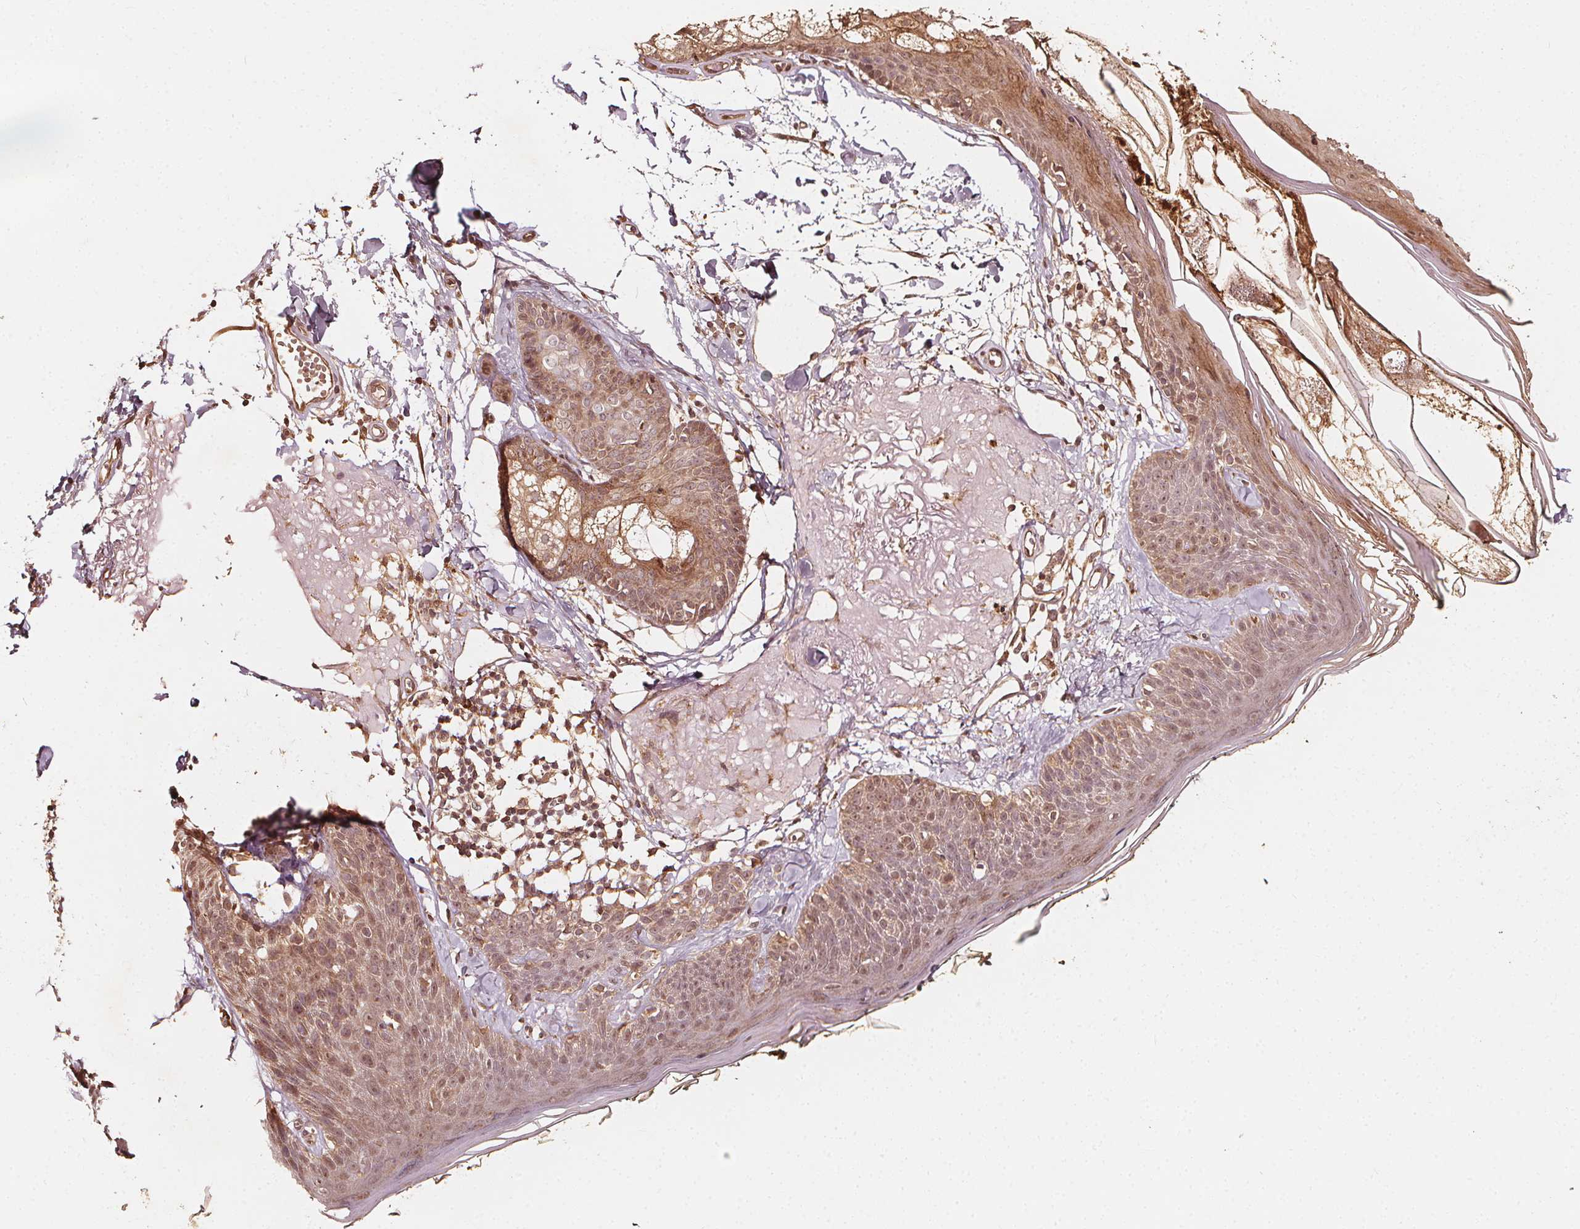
{"staining": {"intensity": "moderate", "quantity": ">75%", "location": "cytoplasmic/membranous,nuclear"}, "tissue": "skin", "cell_type": "Fibroblasts", "image_type": "normal", "snomed": [{"axis": "morphology", "description": "Normal tissue, NOS"}, {"axis": "topography", "description": "Skin"}], "caption": "The immunohistochemical stain highlights moderate cytoplasmic/membranous,nuclear expression in fibroblasts of benign skin. (Stains: DAB (3,3'-diaminobenzidine) in brown, nuclei in blue, Microscopy: brightfield microscopy at high magnification).", "gene": "NPC1", "patient": {"sex": "male", "age": 76}}